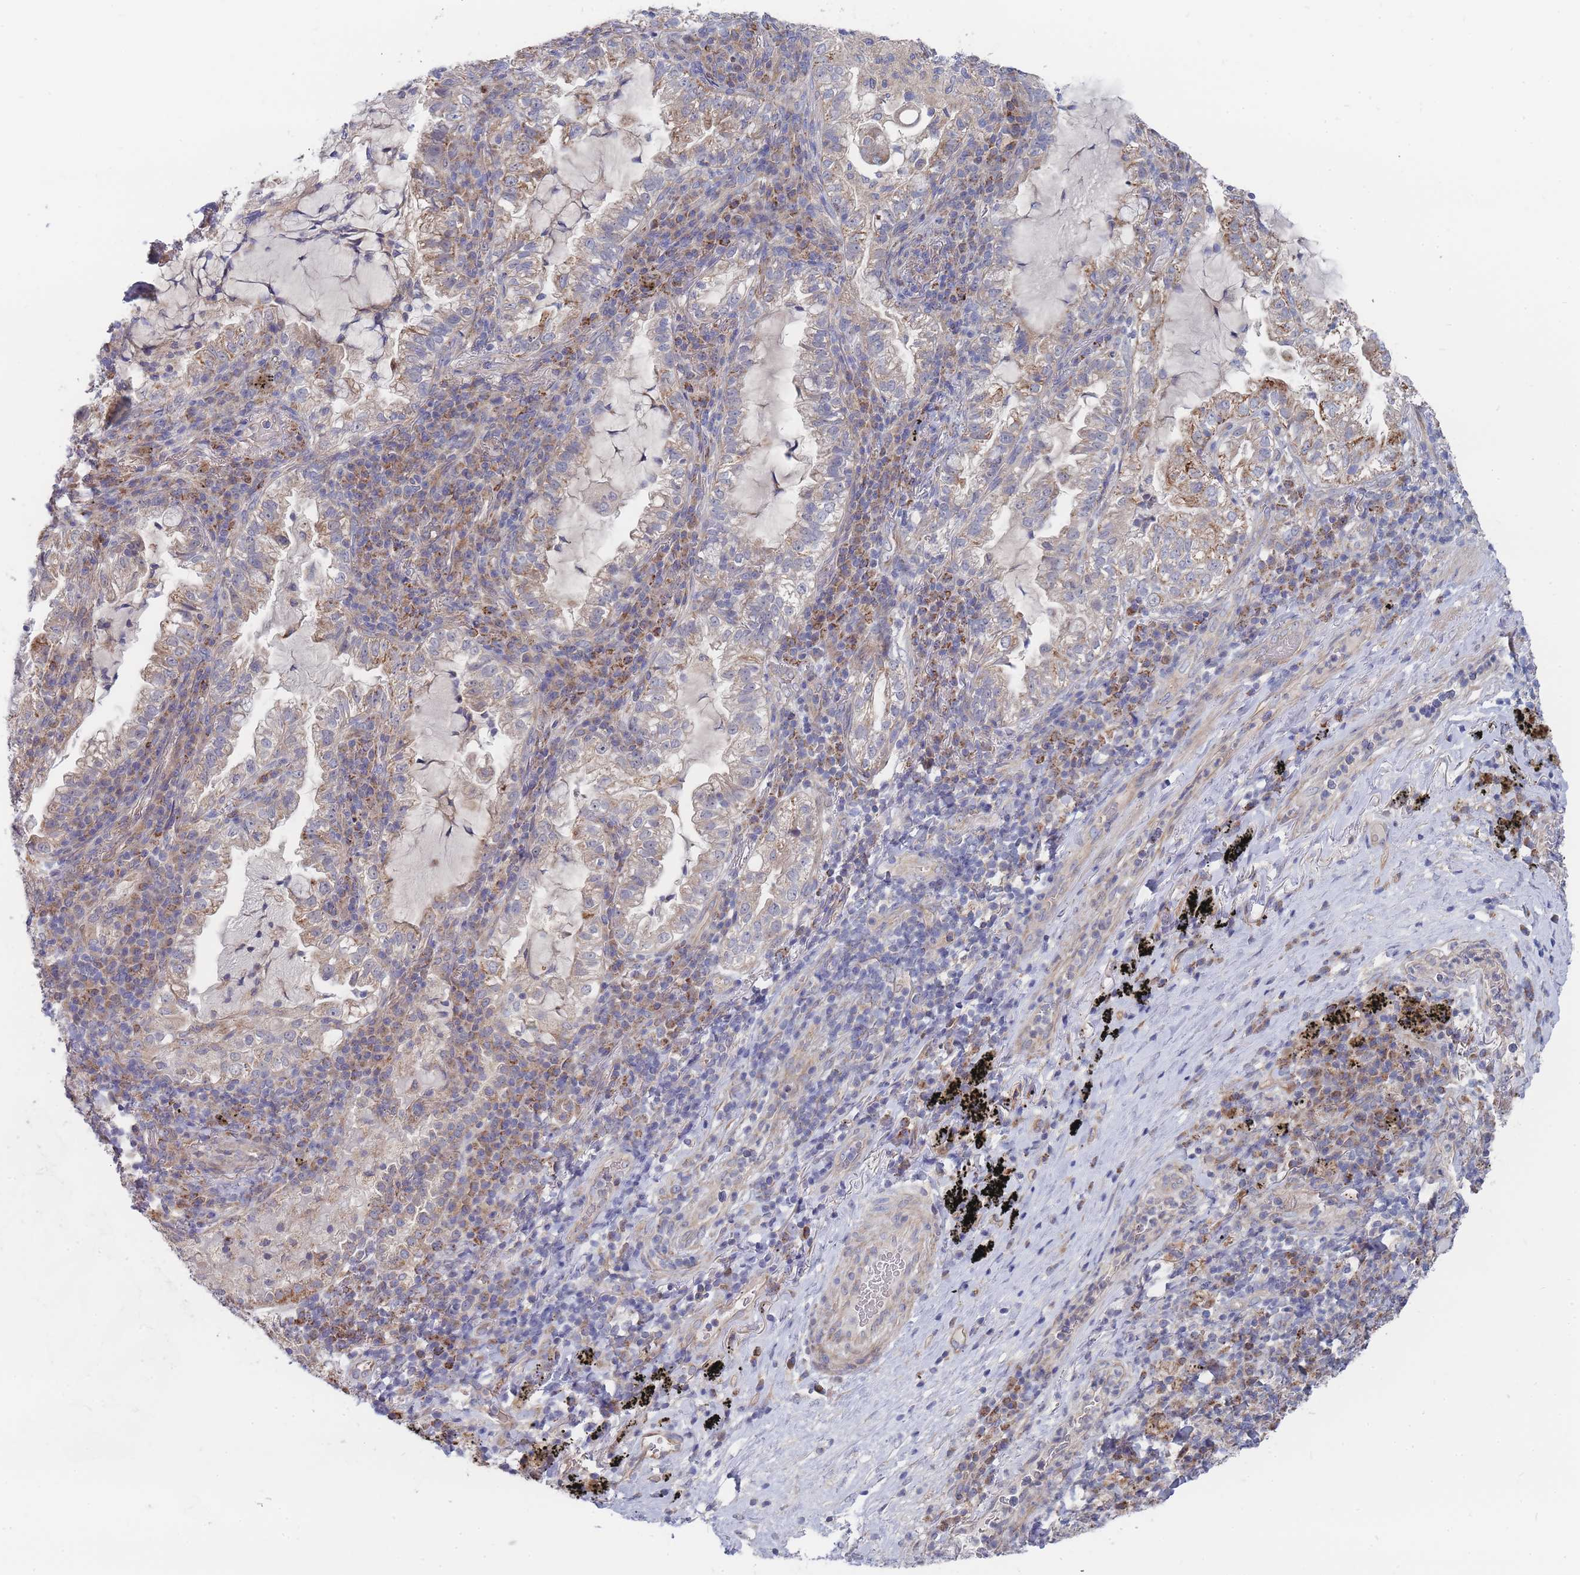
{"staining": {"intensity": "weak", "quantity": "25%-75%", "location": "cytoplasmic/membranous"}, "tissue": "lung cancer", "cell_type": "Tumor cells", "image_type": "cancer", "snomed": [{"axis": "morphology", "description": "Adenocarcinoma, NOS"}, {"axis": "topography", "description": "Lung"}], "caption": "Weak cytoplasmic/membranous protein expression is present in about 25%-75% of tumor cells in lung cancer.", "gene": "NUB1", "patient": {"sex": "female", "age": 73}}